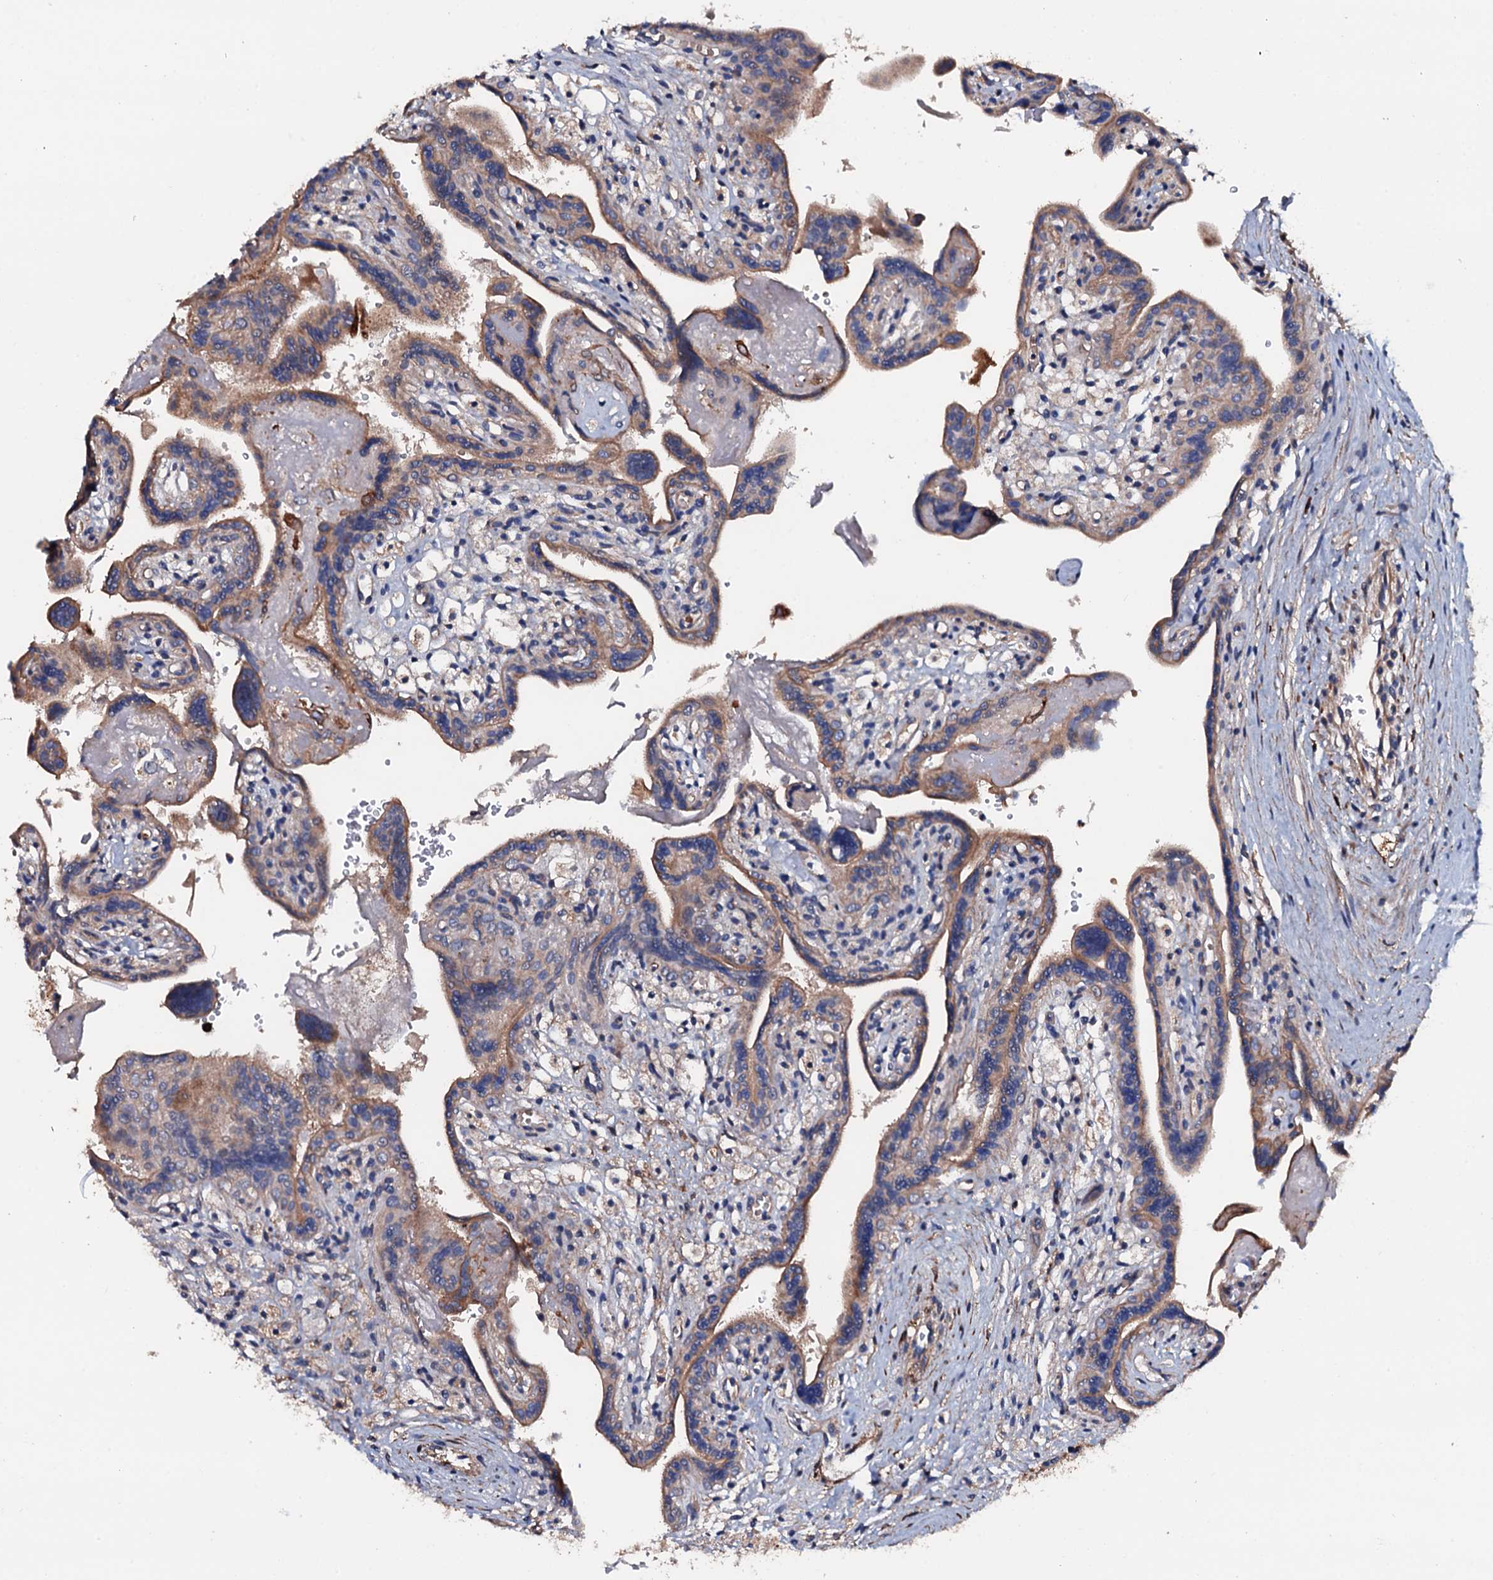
{"staining": {"intensity": "moderate", "quantity": ">75%", "location": "cytoplasmic/membranous"}, "tissue": "placenta", "cell_type": "Trophoblastic cells", "image_type": "normal", "snomed": [{"axis": "morphology", "description": "Normal tissue, NOS"}, {"axis": "topography", "description": "Placenta"}], "caption": "A photomicrograph of placenta stained for a protein demonstrates moderate cytoplasmic/membranous brown staining in trophoblastic cells.", "gene": "NEK1", "patient": {"sex": "female", "age": 37}}